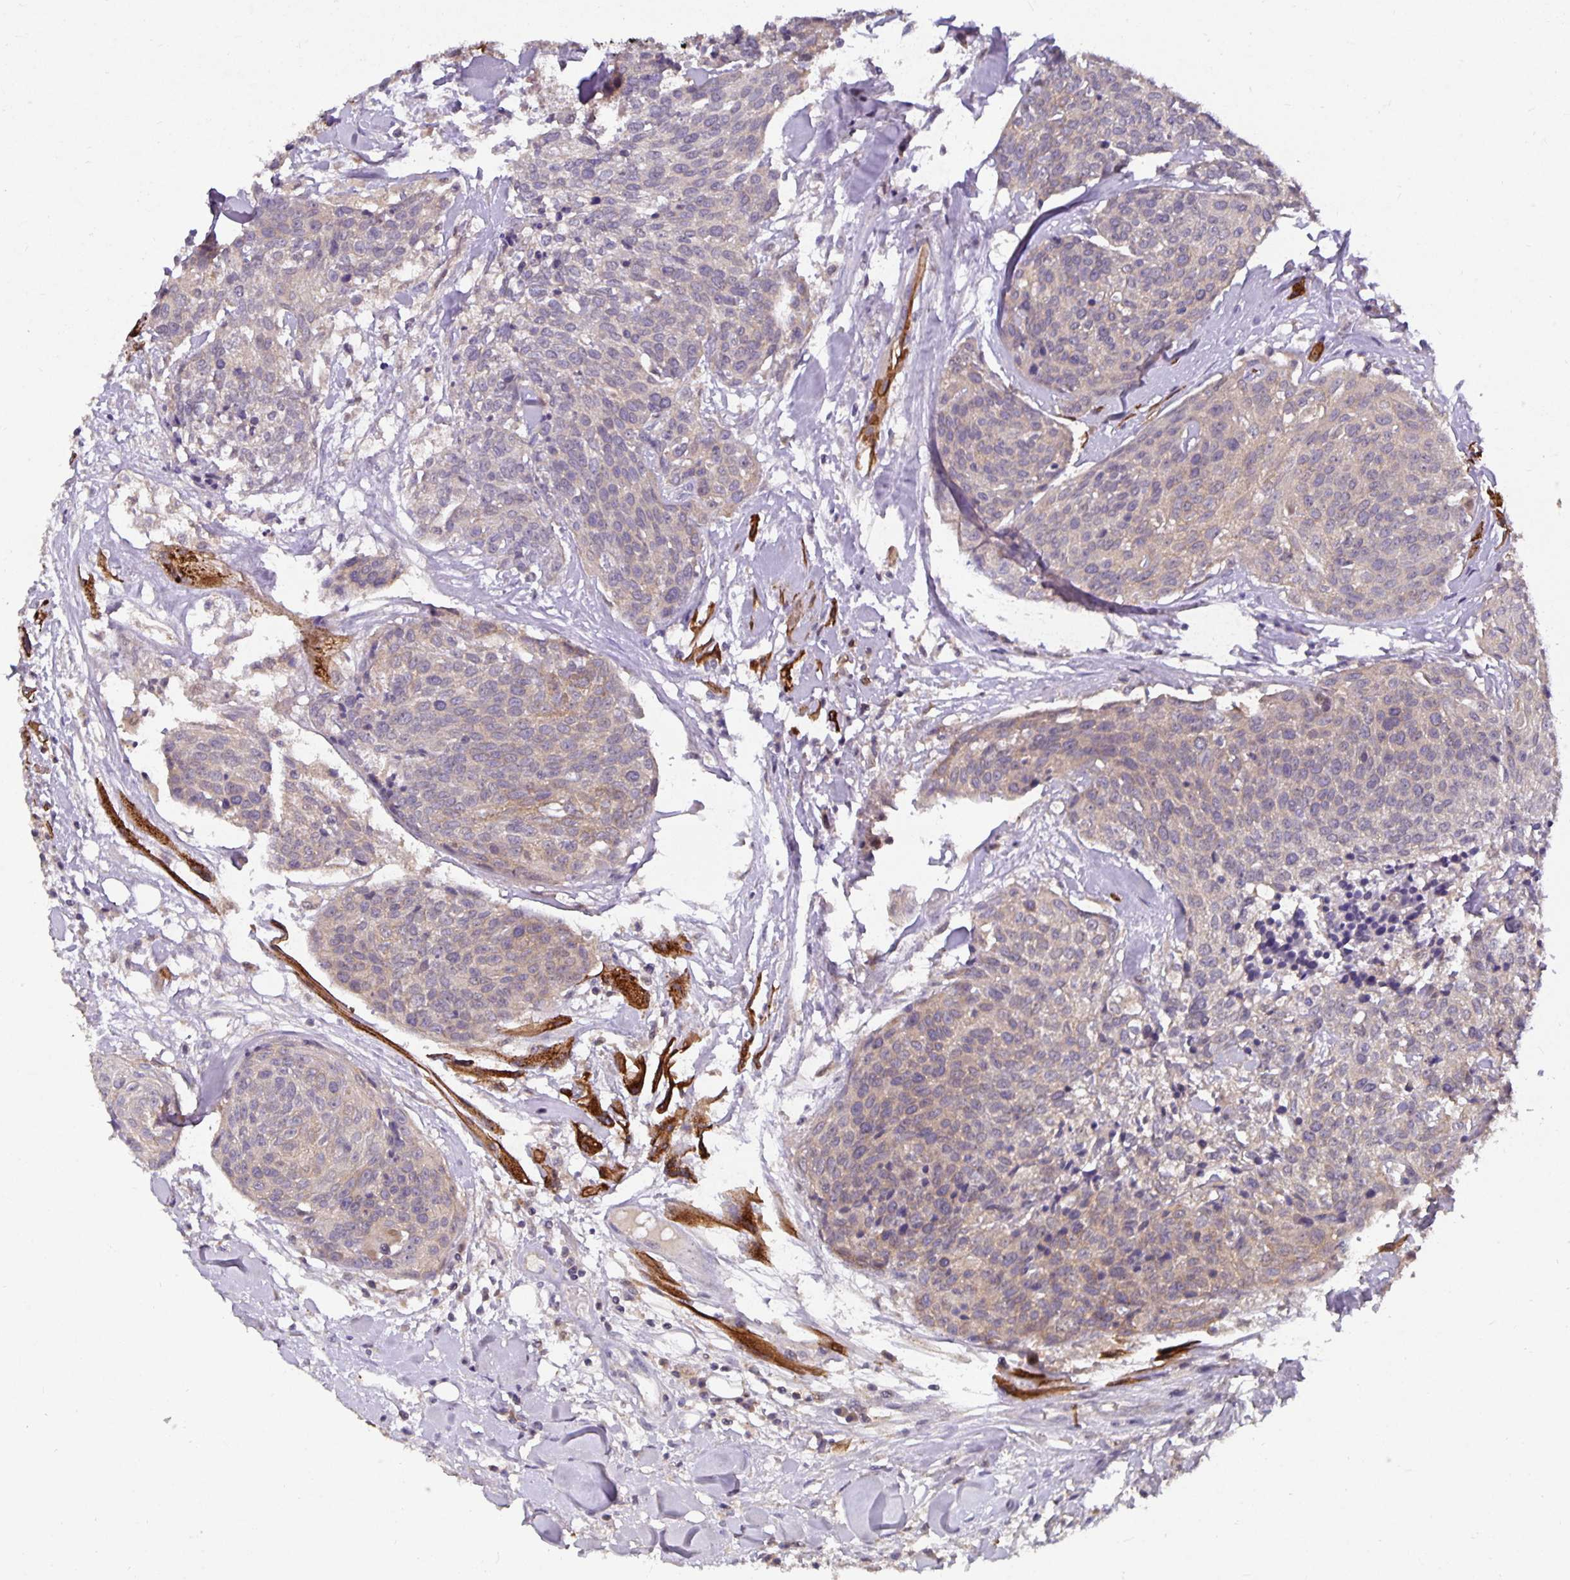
{"staining": {"intensity": "weak", "quantity": "<25%", "location": "cytoplasmic/membranous"}, "tissue": "head and neck cancer", "cell_type": "Tumor cells", "image_type": "cancer", "snomed": [{"axis": "morphology", "description": "Squamous cell carcinoma, NOS"}, {"axis": "topography", "description": "Oral tissue"}, {"axis": "topography", "description": "Head-Neck"}], "caption": "IHC photomicrograph of human head and neck cancer stained for a protein (brown), which reveals no positivity in tumor cells. (Immunohistochemistry (ihc), brightfield microscopy, high magnification).", "gene": "HEPN1", "patient": {"sex": "male", "age": 64}}